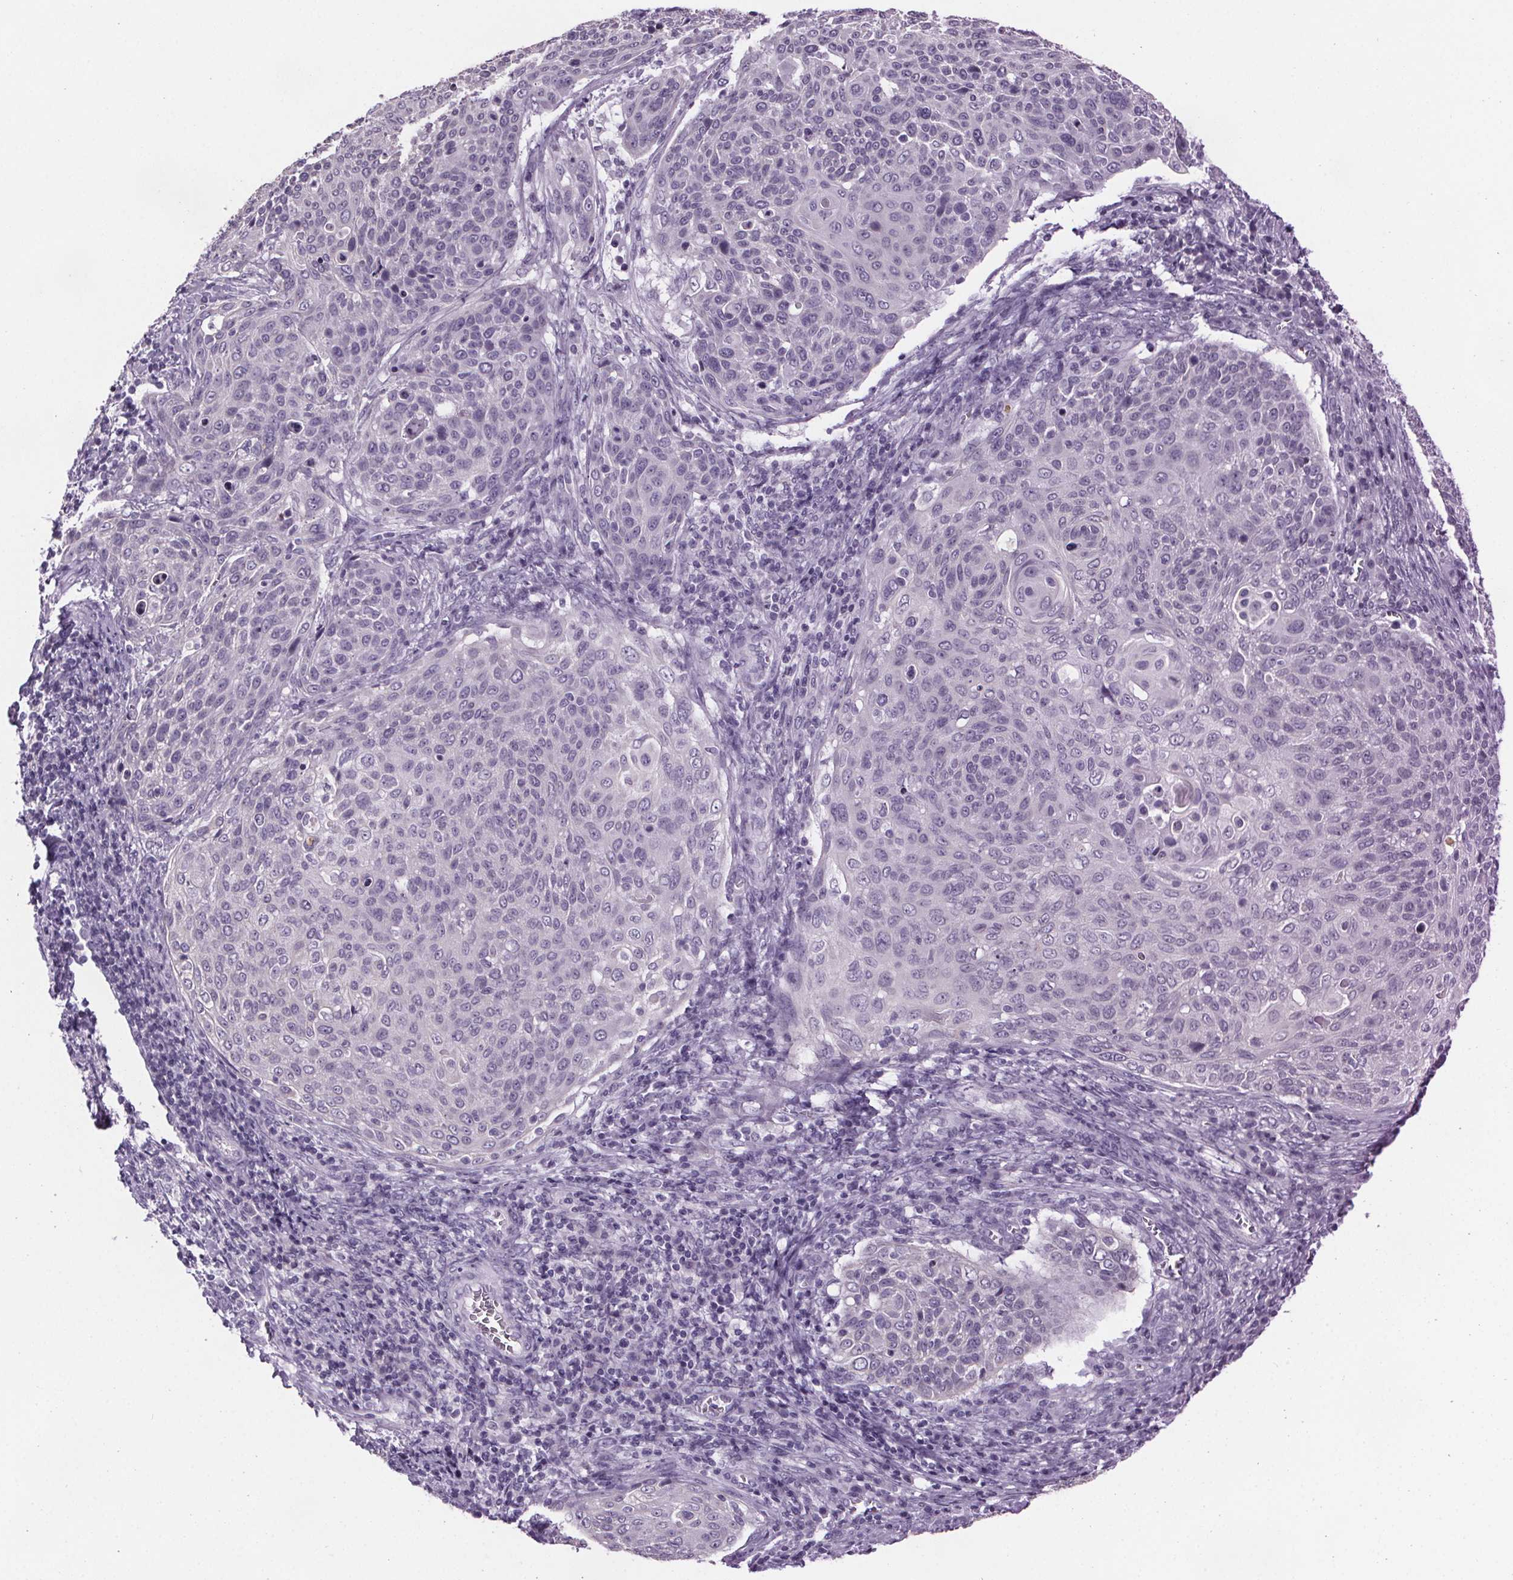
{"staining": {"intensity": "negative", "quantity": "none", "location": "none"}, "tissue": "cervical cancer", "cell_type": "Tumor cells", "image_type": "cancer", "snomed": [{"axis": "morphology", "description": "Squamous cell carcinoma, NOS"}, {"axis": "topography", "description": "Cervix"}], "caption": "An IHC photomicrograph of cervical cancer (squamous cell carcinoma) is shown. There is no staining in tumor cells of cervical cancer (squamous cell carcinoma).", "gene": "CUBN", "patient": {"sex": "female", "age": 31}}